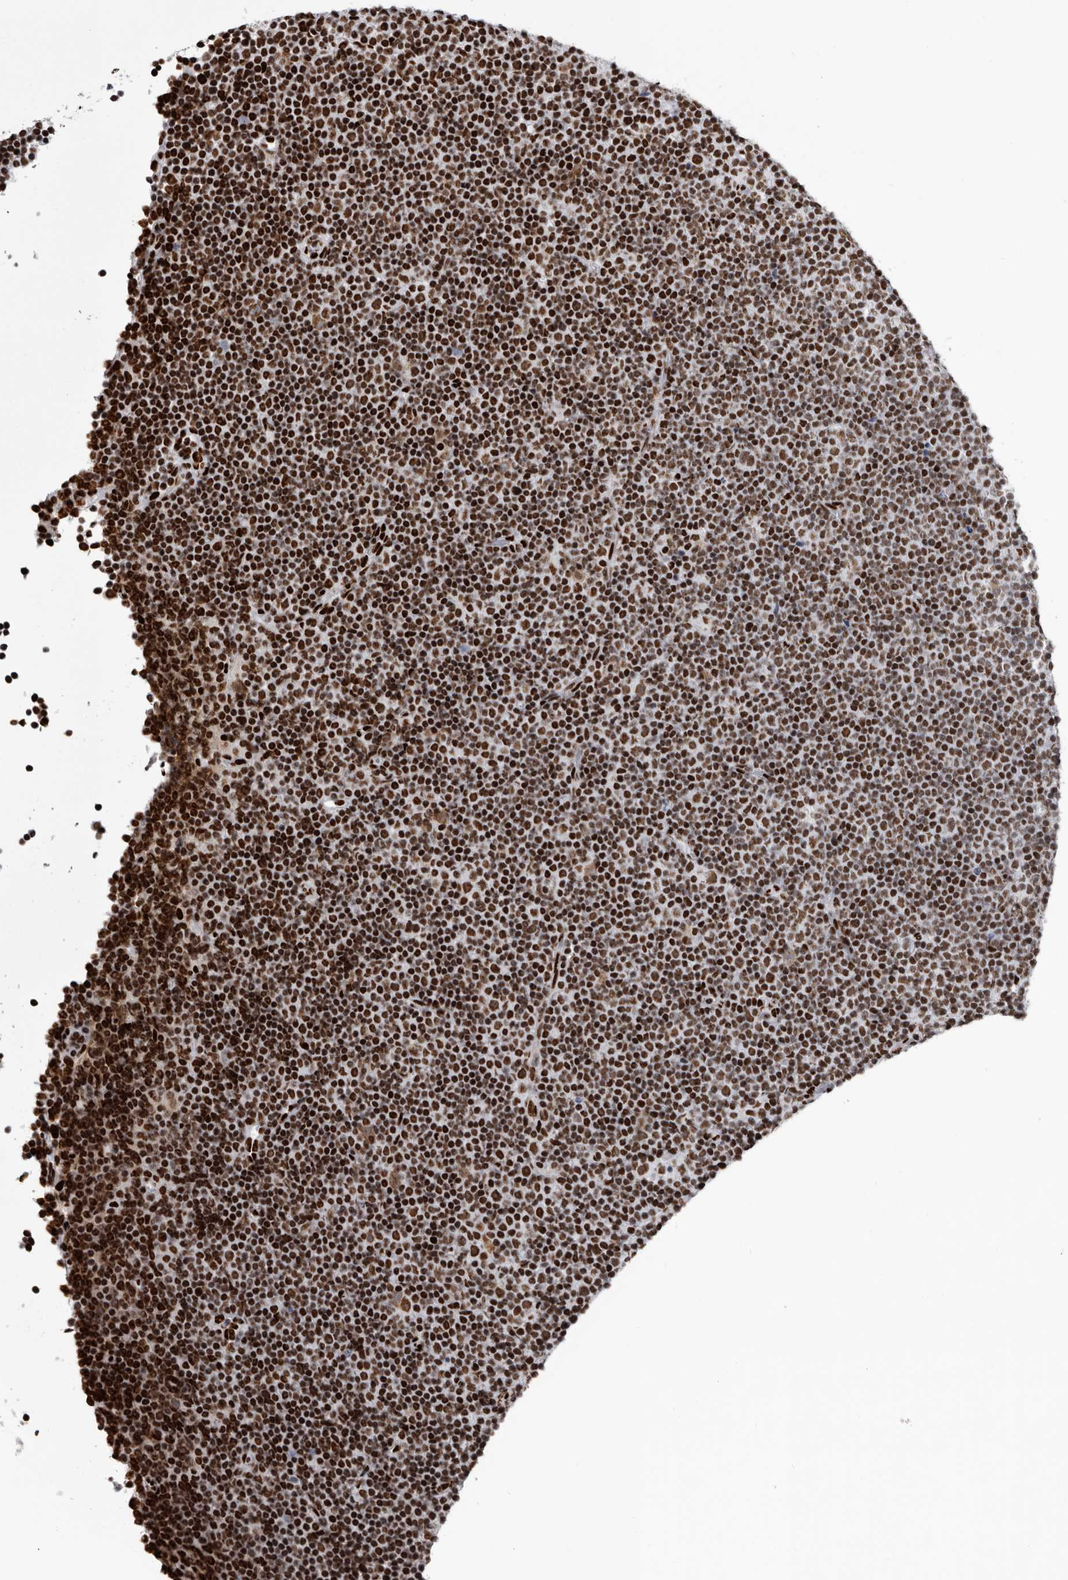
{"staining": {"intensity": "strong", "quantity": ">75%", "location": "nuclear"}, "tissue": "lymphoma", "cell_type": "Tumor cells", "image_type": "cancer", "snomed": [{"axis": "morphology", "description": "Malignant lymphoma, non-Hodgkin's type, Low grade"}, {"axis": "topography", "description": "Lymph node"}], "caption": "This histopathology image exhibits low-grade malignant lymphoma, non-Hodgkin's type stained with IHC to label a protein in brown. The nuclear of tumor cells show strong positivity for the protein. Nuclei are counter-stained blue.", "gene": "NUMA1", "patient": {"sex": "female", "age": 67}}